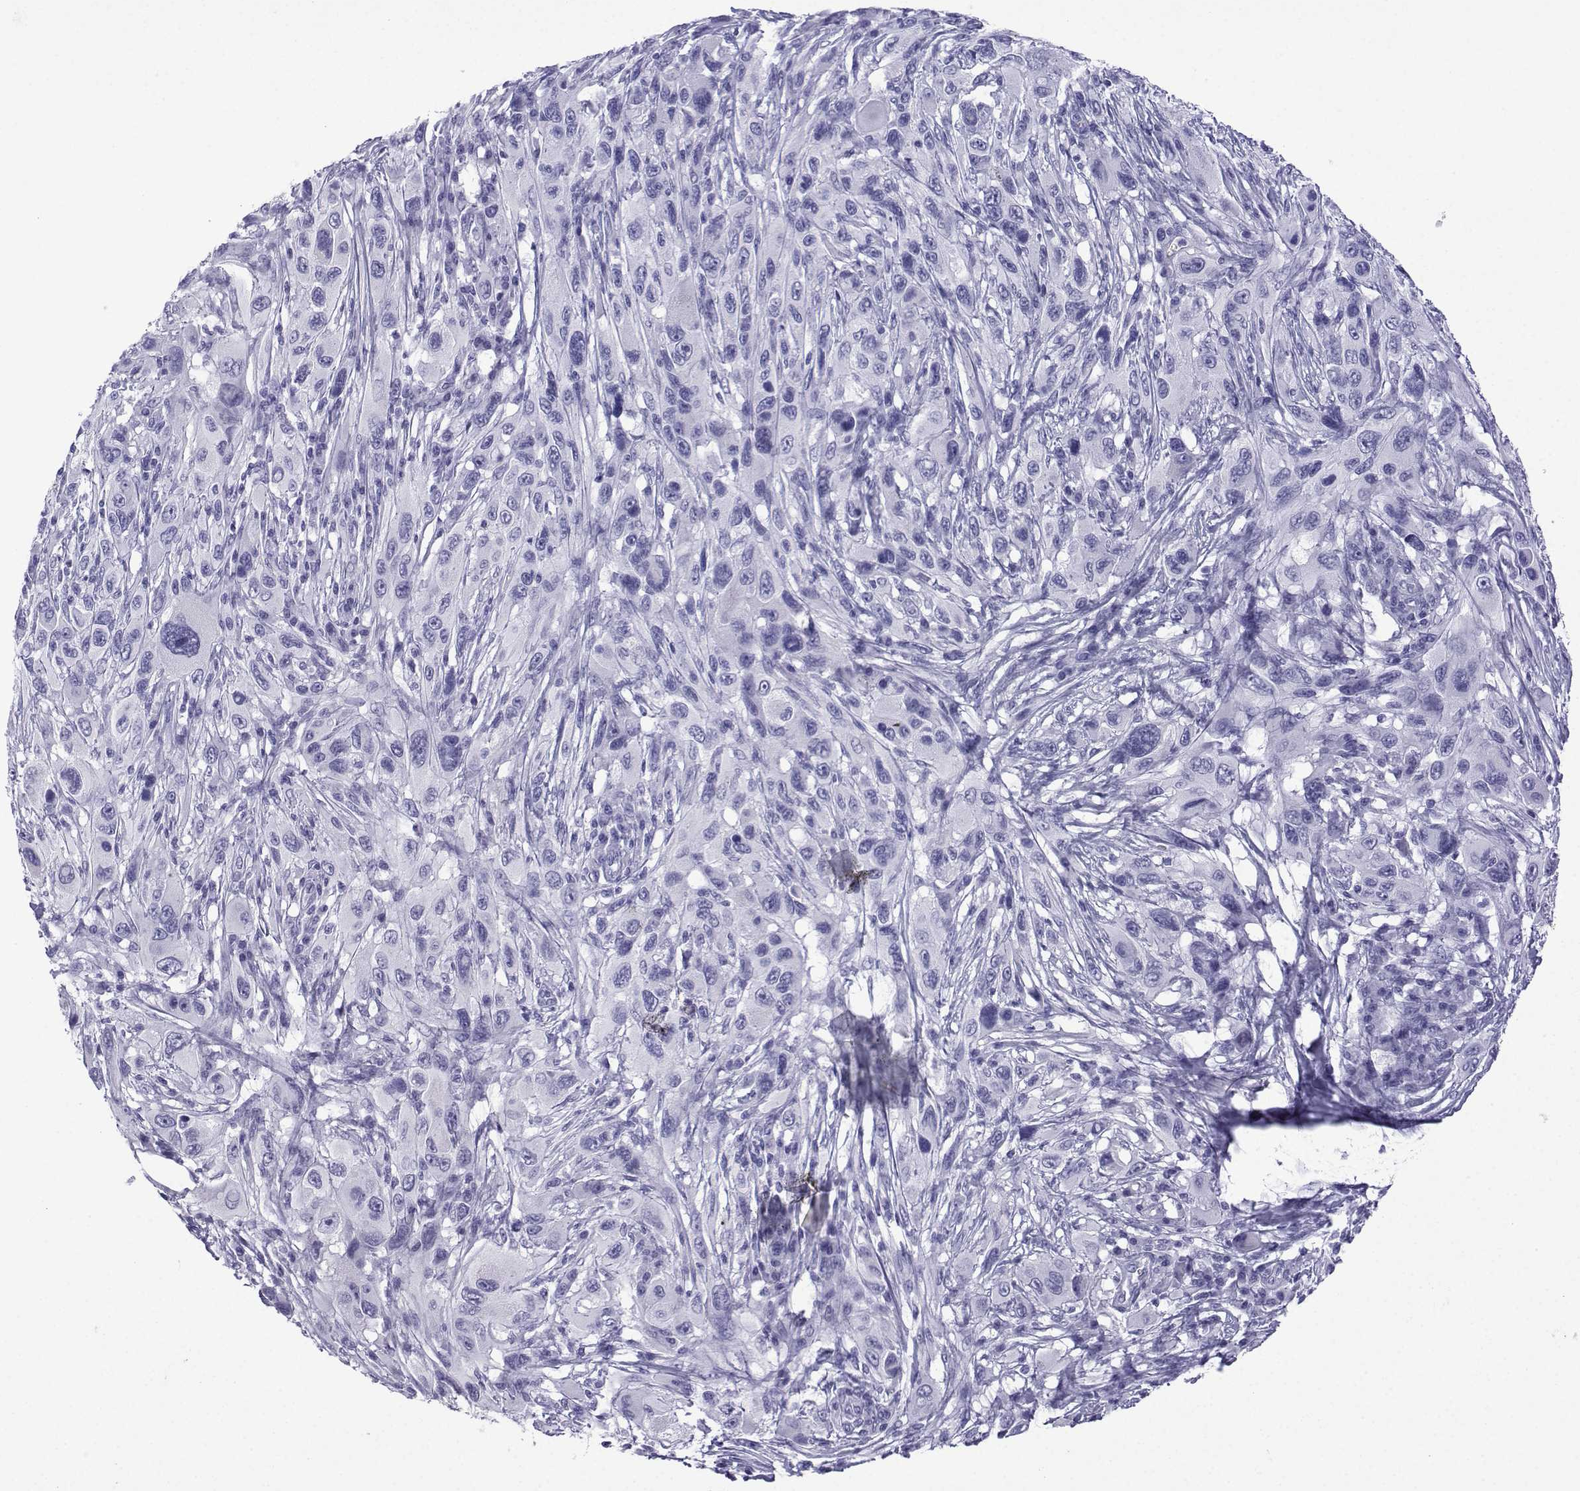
{"staining": {"intensity": "negative", "quantity": "none", "location": "none"}, "tissue": "melanoma", "cell_type": "Tumor cells", "image_type": "cancer", "snomed": [{"axis": "morphology", "description": "Malignant melanoma, NOS"}, {"axis": "topography", "description": "Skin"}], "caption": "Photomicrograph shows no significant protein expression in tumor cells of malignant melanoma. The staining was performed using DAB to visualize the protein expression in brown, while the nuclei were stained in blue with hematoxylin (Magnification: 20x).", "gene": "TRIM46", "patient": {"sex": "male", "age": 53}}